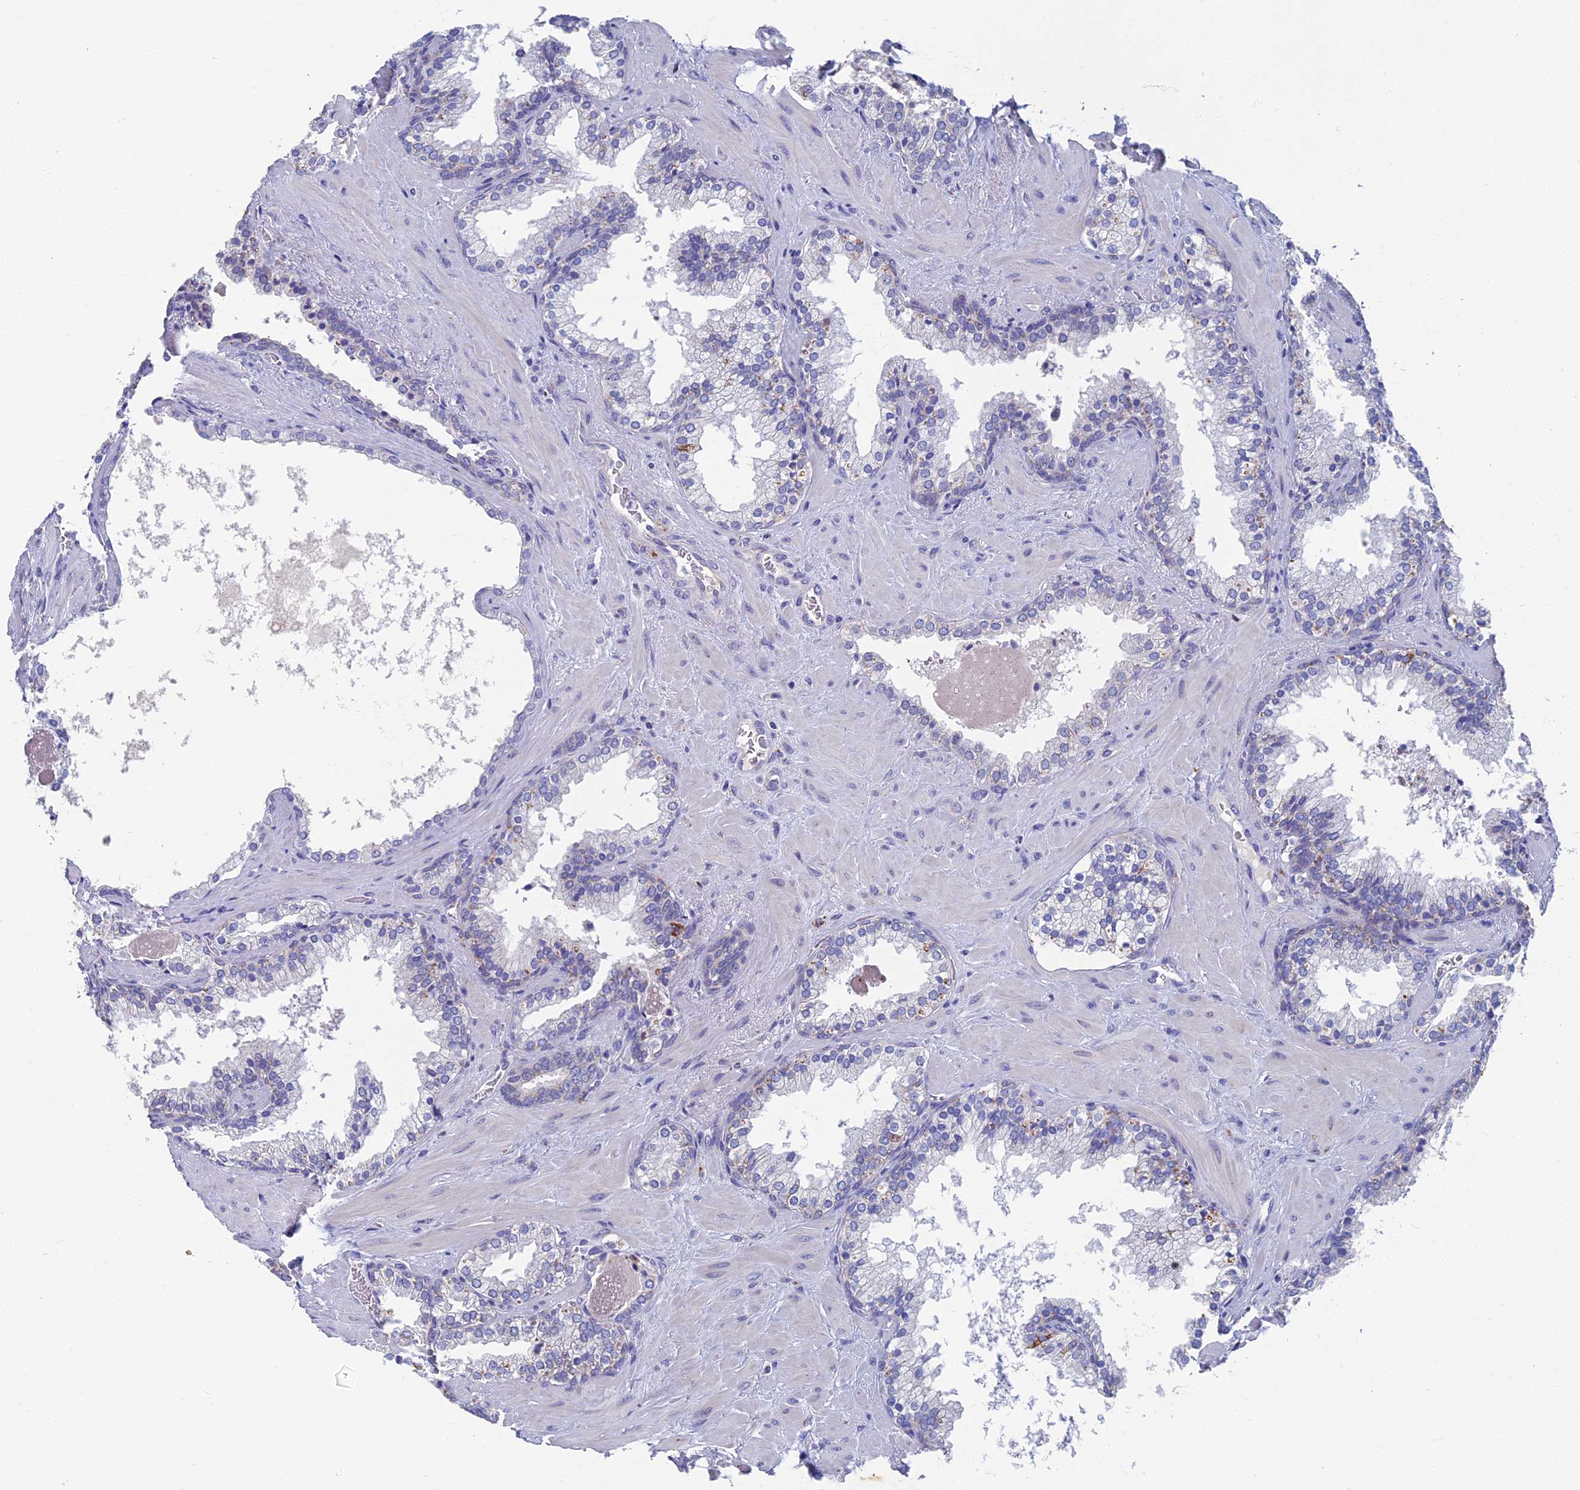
{"staining": {"intensity": "negative", "quantity": "none", "location": "none"}, "tissue": "prostate cancer", "cell_type": "Tumor cells", "image_type": "cancer", "snomed": [{"axis": "morphology", "description": "Adenocarcinoma, High grade"}, {"axis": "topography", "description": "Prostate"}], "caption": "This image is of prostate cancer stained with immunohistochemistry (IHC) to label a protein in brown with the nuclei are counter-stained blue. There is no expression in tumor cells.", "gene": "OAT", "patient": {"sex": "male", "age": 64}}